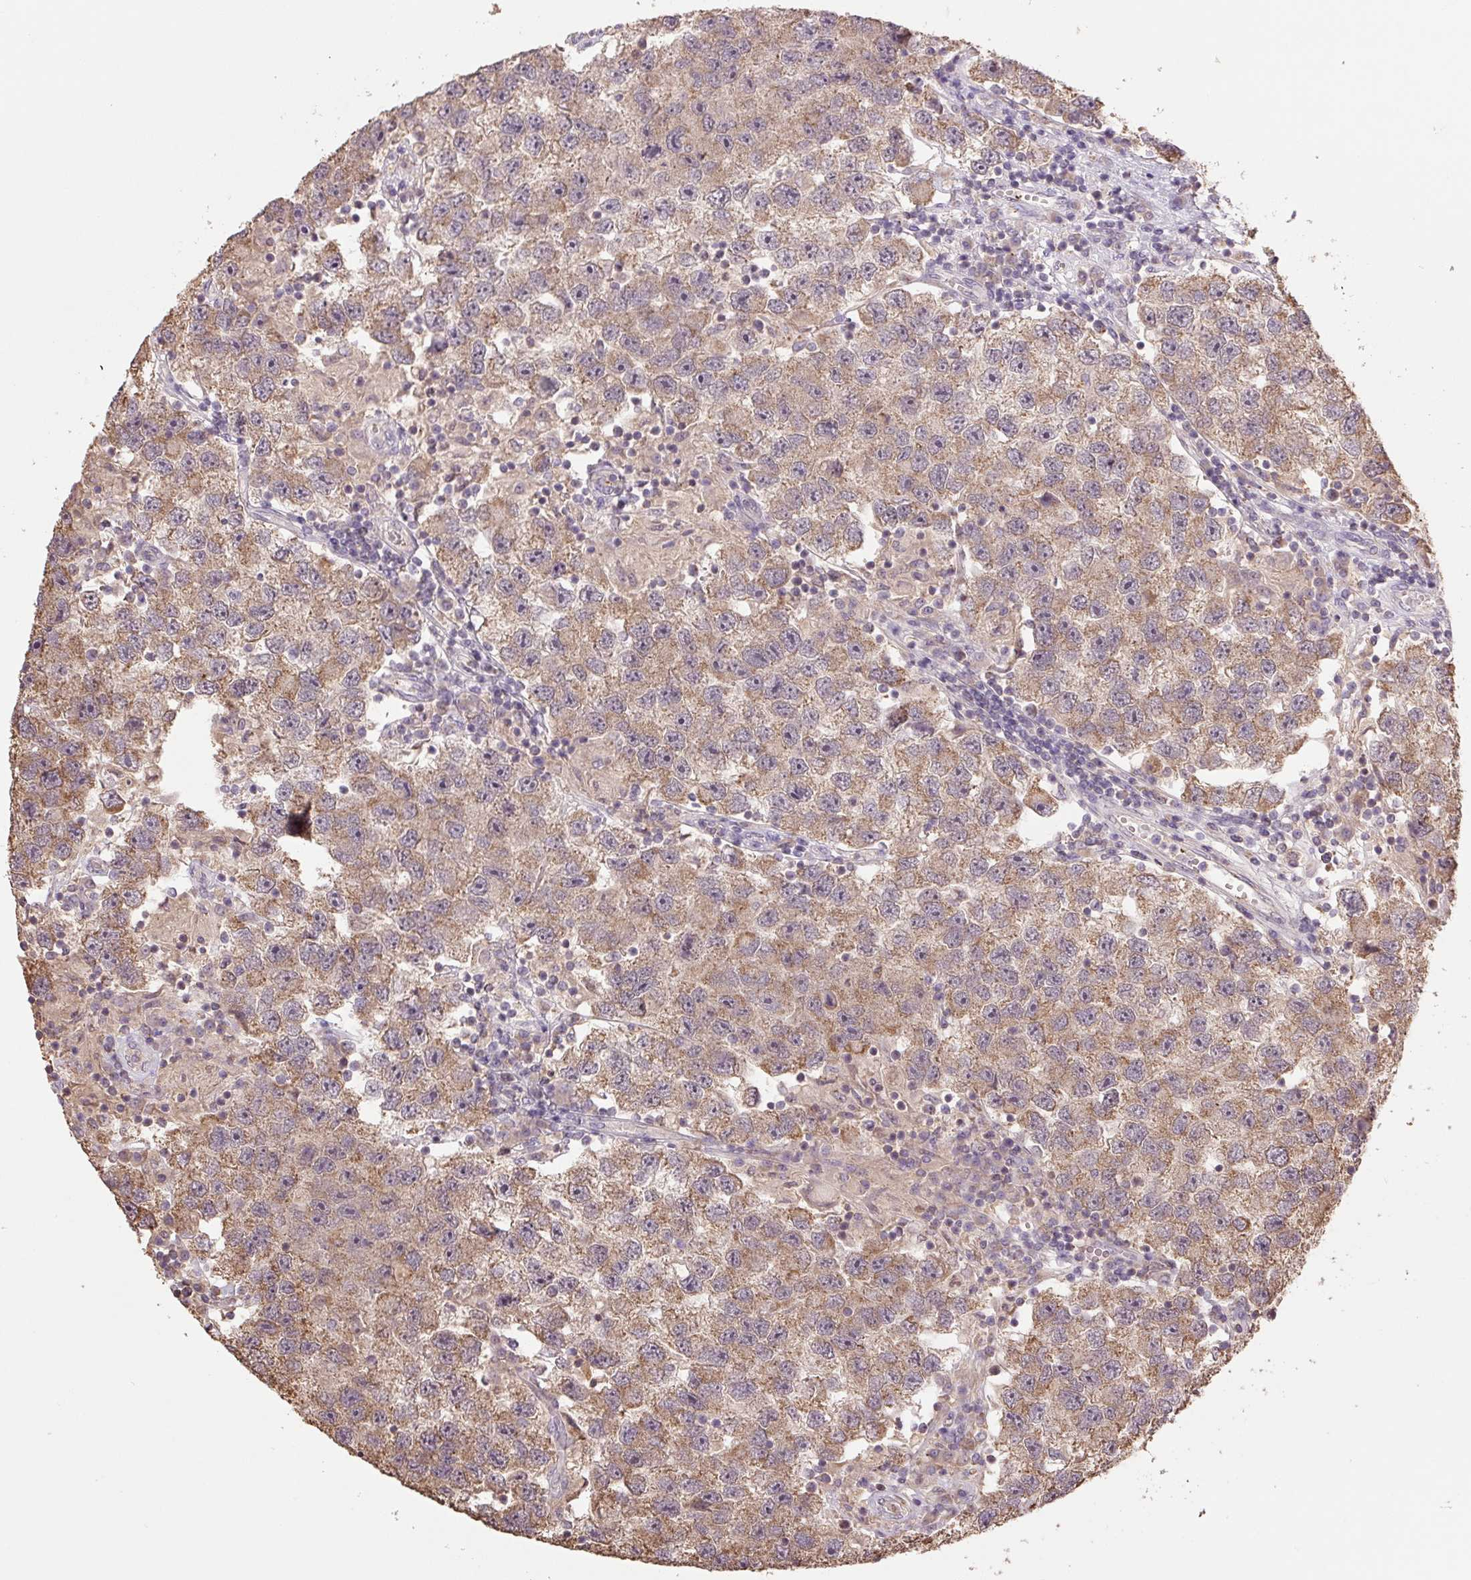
{"staining": {"intensity": "moderate", "quantity": ">75%", "location": "cytoplasmic/membranous"}, "tissue": "testis cancer", "cell_type": "Tumor cells", "image_type": "cancer", "snomed": [{"axis": "morphology", "description": "Seminoma, NOS"}, {"axis": "topography", "description": "Testis"}], "caption": "Testis seminoma tissue shows moderate cytoplasmic/membranous expression in about >75% of tumor cells", "gene": "TMEM160", "patient": {"sex": "male", "age": 26}}